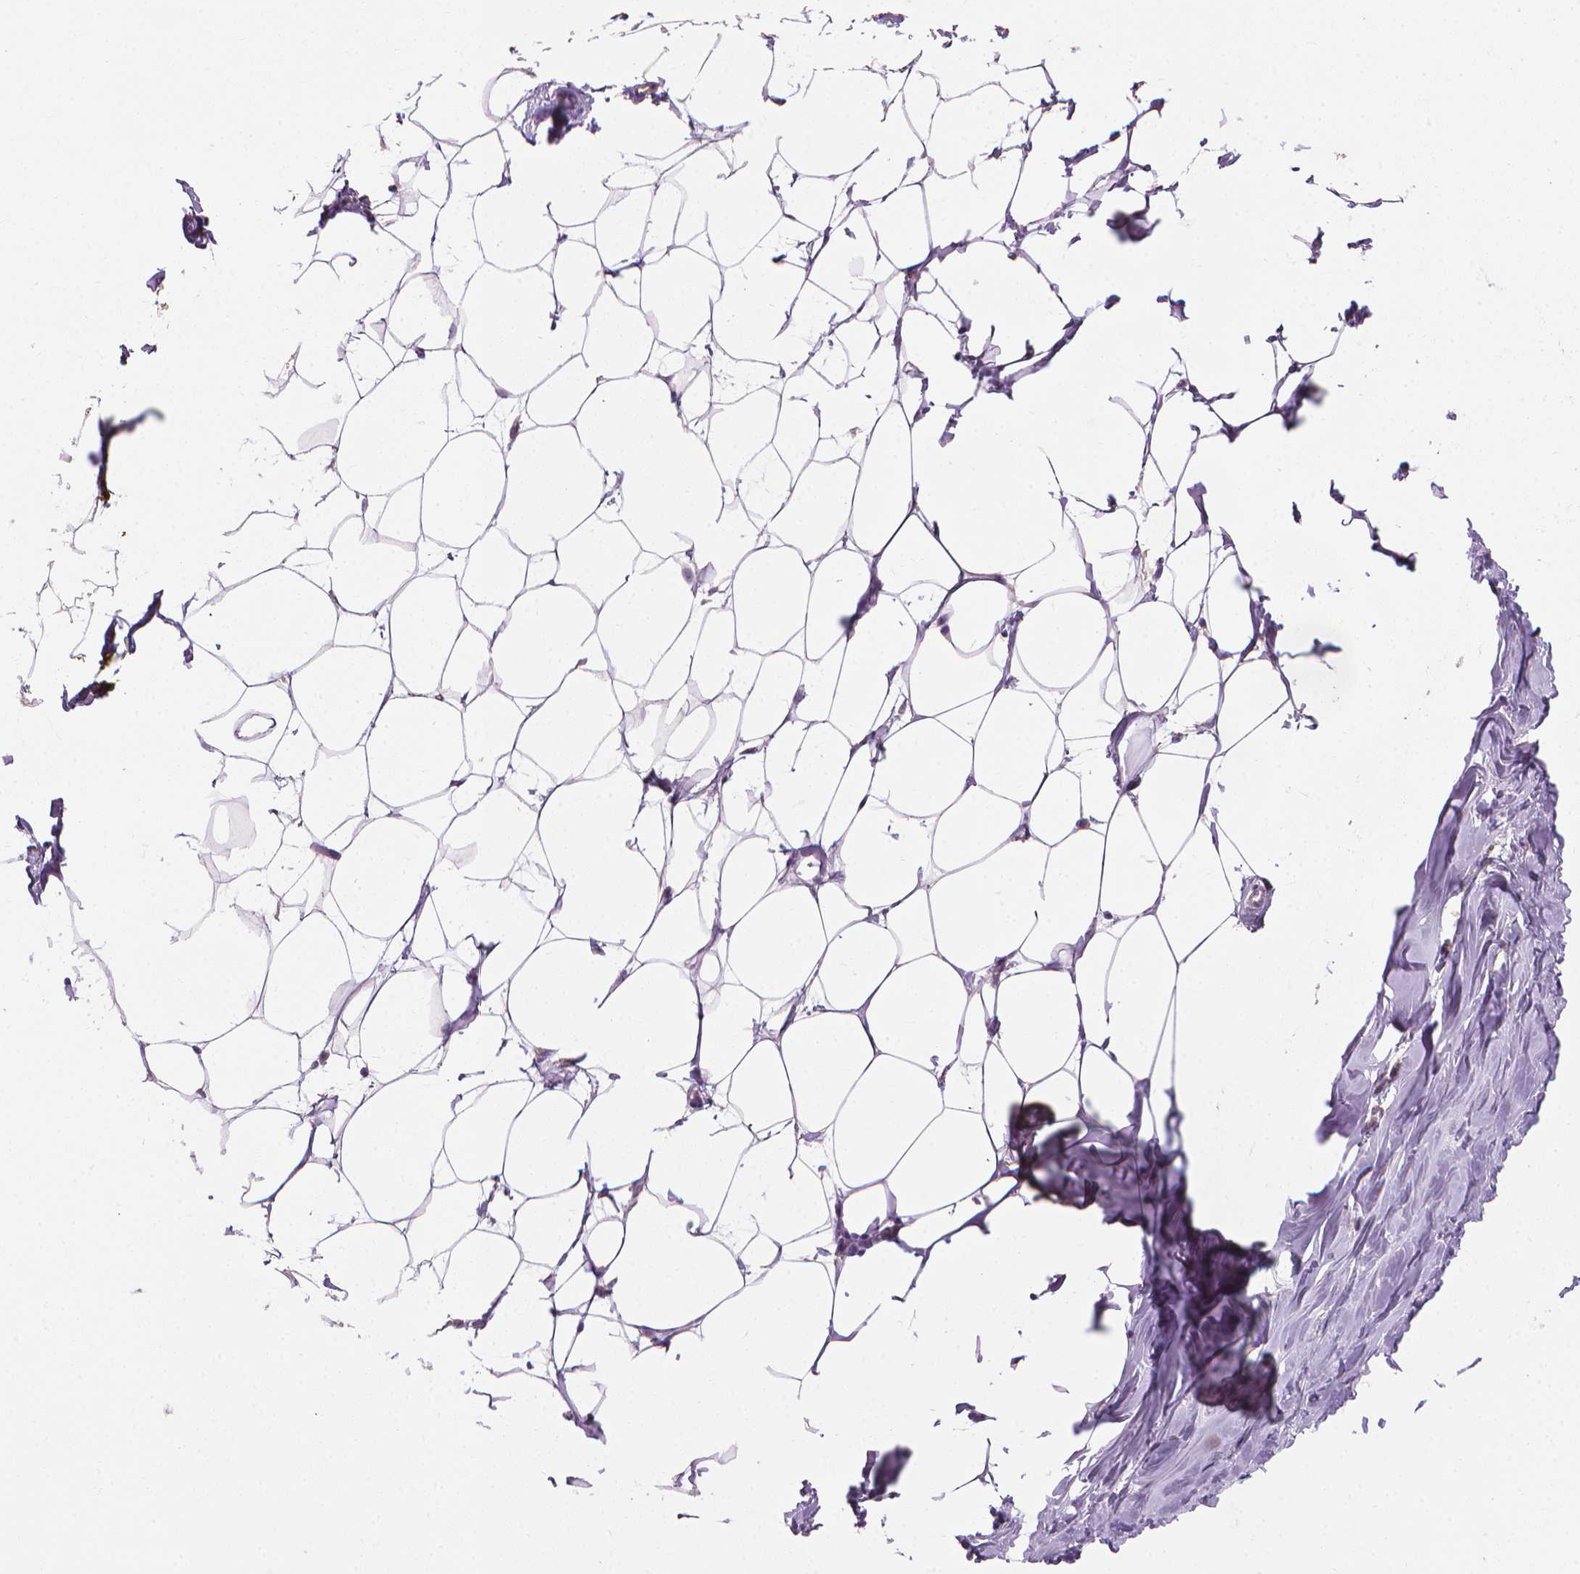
{"staining": {"intensity": "negative", "quantity": "none", "location": "none"}, "tissue": "breast", "cell_type": "Adipocytes", "image_type": "normal", "snomed": [{"axis": "morphology", "description": "Normal tissue, NOS"}, {"axis": "topography", "description": "Breast"}], "caption": "Immunohistochemical staining of normal human breast displays no significant staining in adipocytes.", "gene": "RIIAD1", "patient": {"sex": "female", "age": 27}}